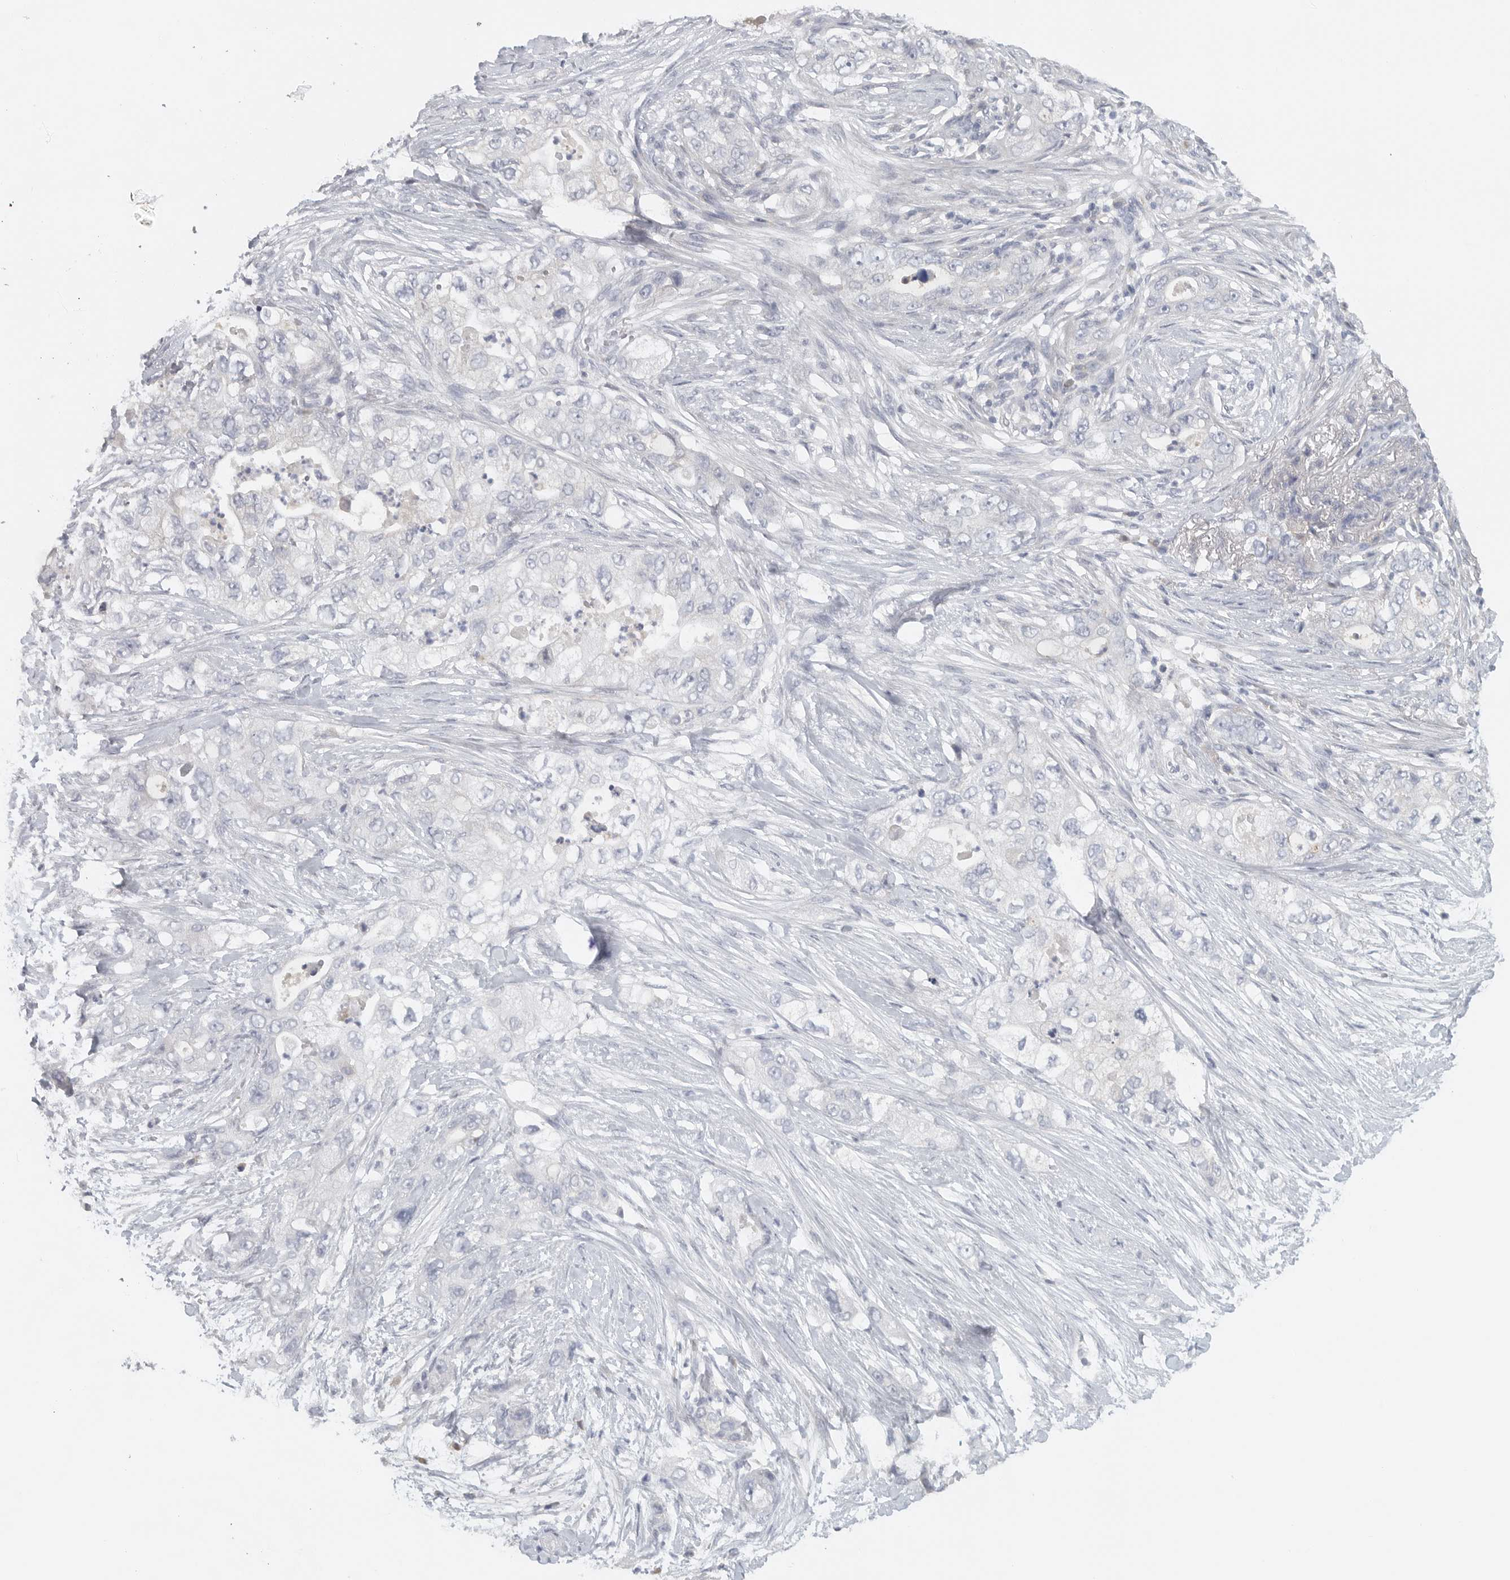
{"staining": {"intensity": "negative", "quantity": "none", "location": "none"}, "tissue": "pancreatic cancer", "cell_type": "Tumor cells", "image_type": "cancer", "snomed": [{"axis": "morphology", "description": "Adenocarcinoma, NOS"}, {"axis": "topography", "description": "Pancreas"}], "caption": "Tumor cells show no significant expression in pancreatic cancer (adenocarcinoma).", "gene": "PAM", "patient": {"sex": "female", "age": 73}}